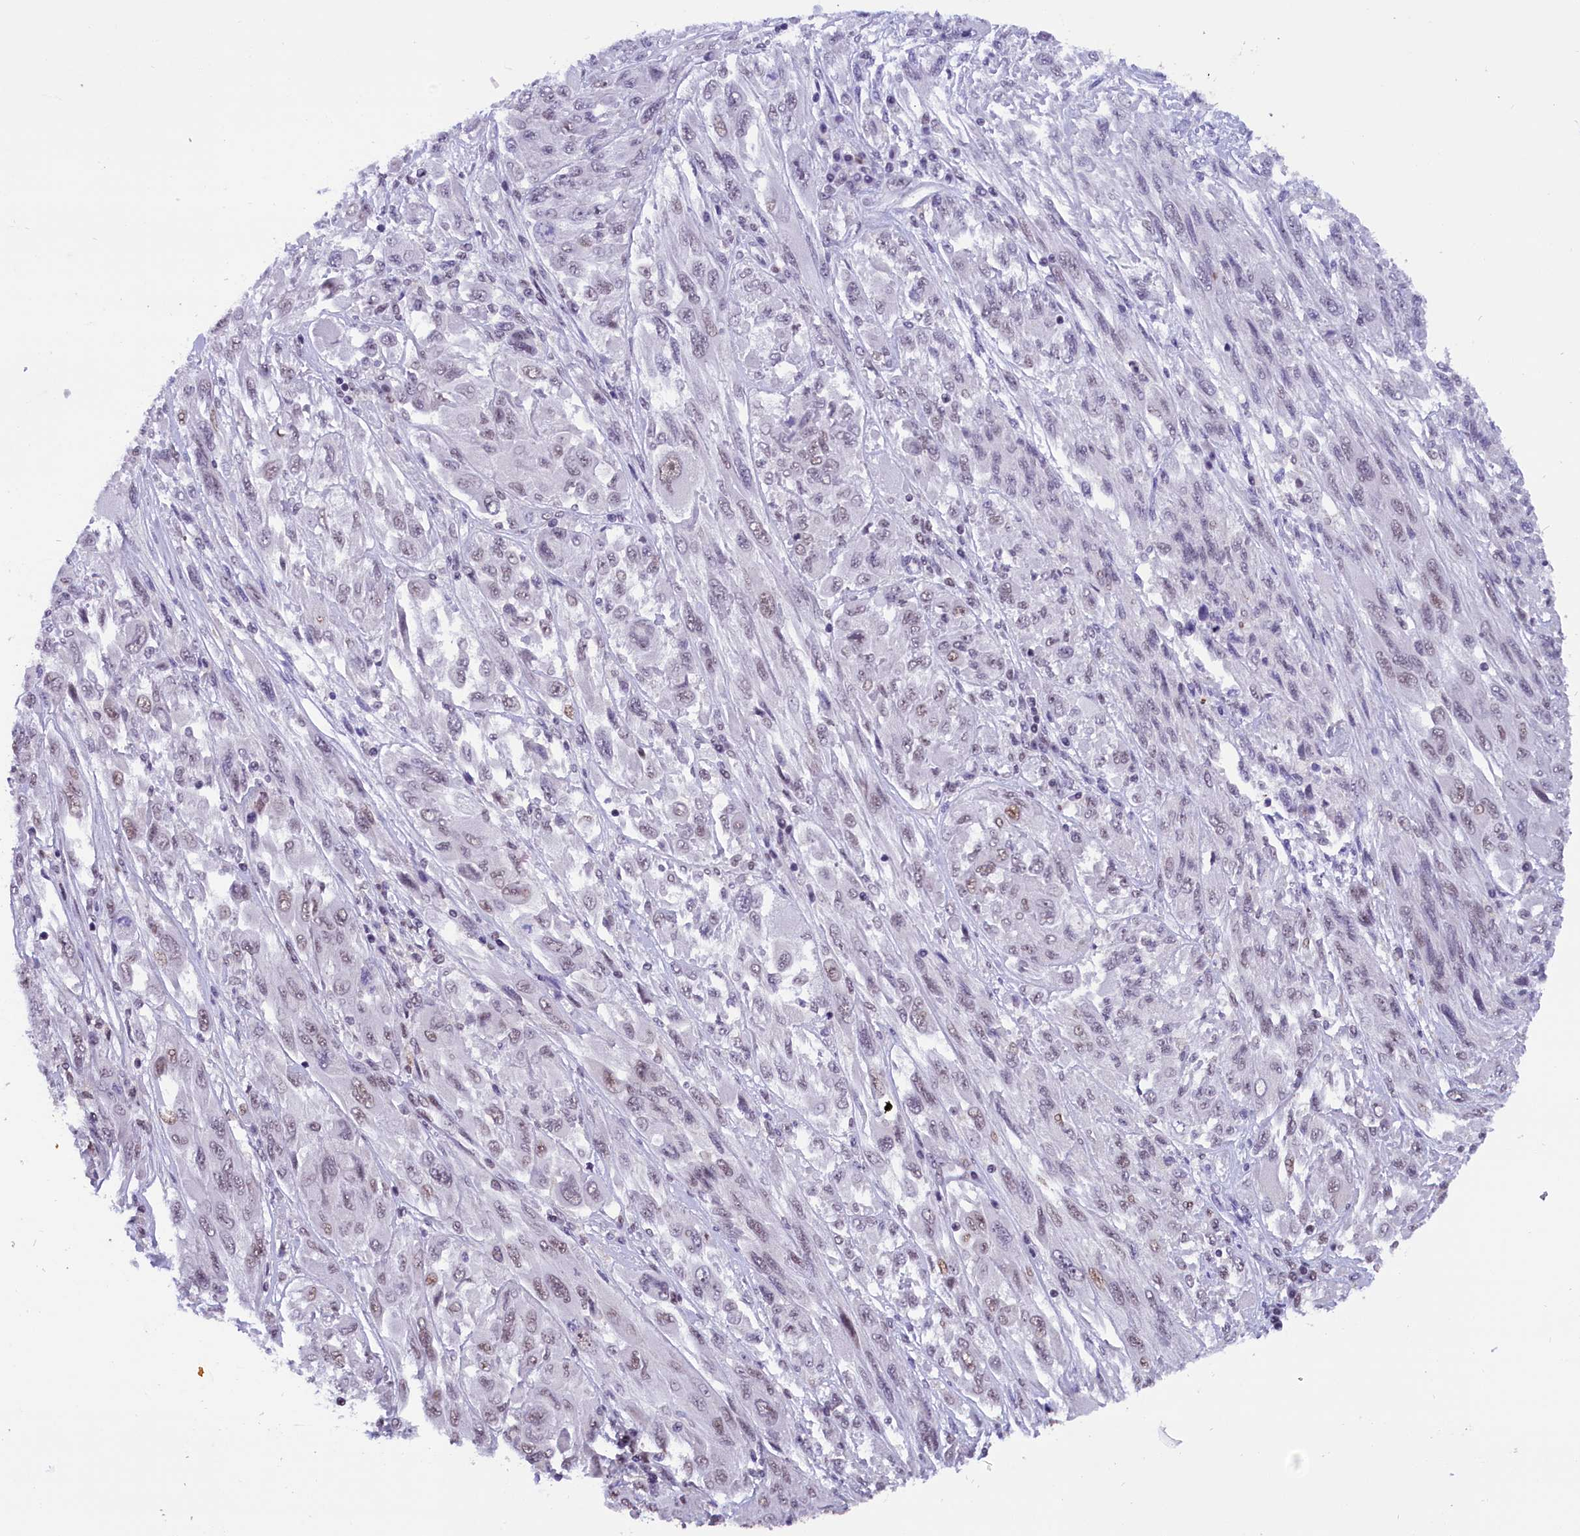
{"staining": {"intensity": "weak", "quantity": "25%-75%", "location": "nuclear"}, "tissue": "melanoma", "cell_type": "Tumor cells", "image_type": "cancer", "snomed": [{"axis": "morphology", "description": "Malignant melanoma, NOS"}, {"axis": "topography", "description": "Skin"}], "caption": "Protein staining reveals weak nuclear expression in approximately 25%-75% of tumor cells in melanoma. (IHC, brightfield microscopy, high magnification).", "gene": "CDYL2", "patient": {"sex": "female", "age": 91}}